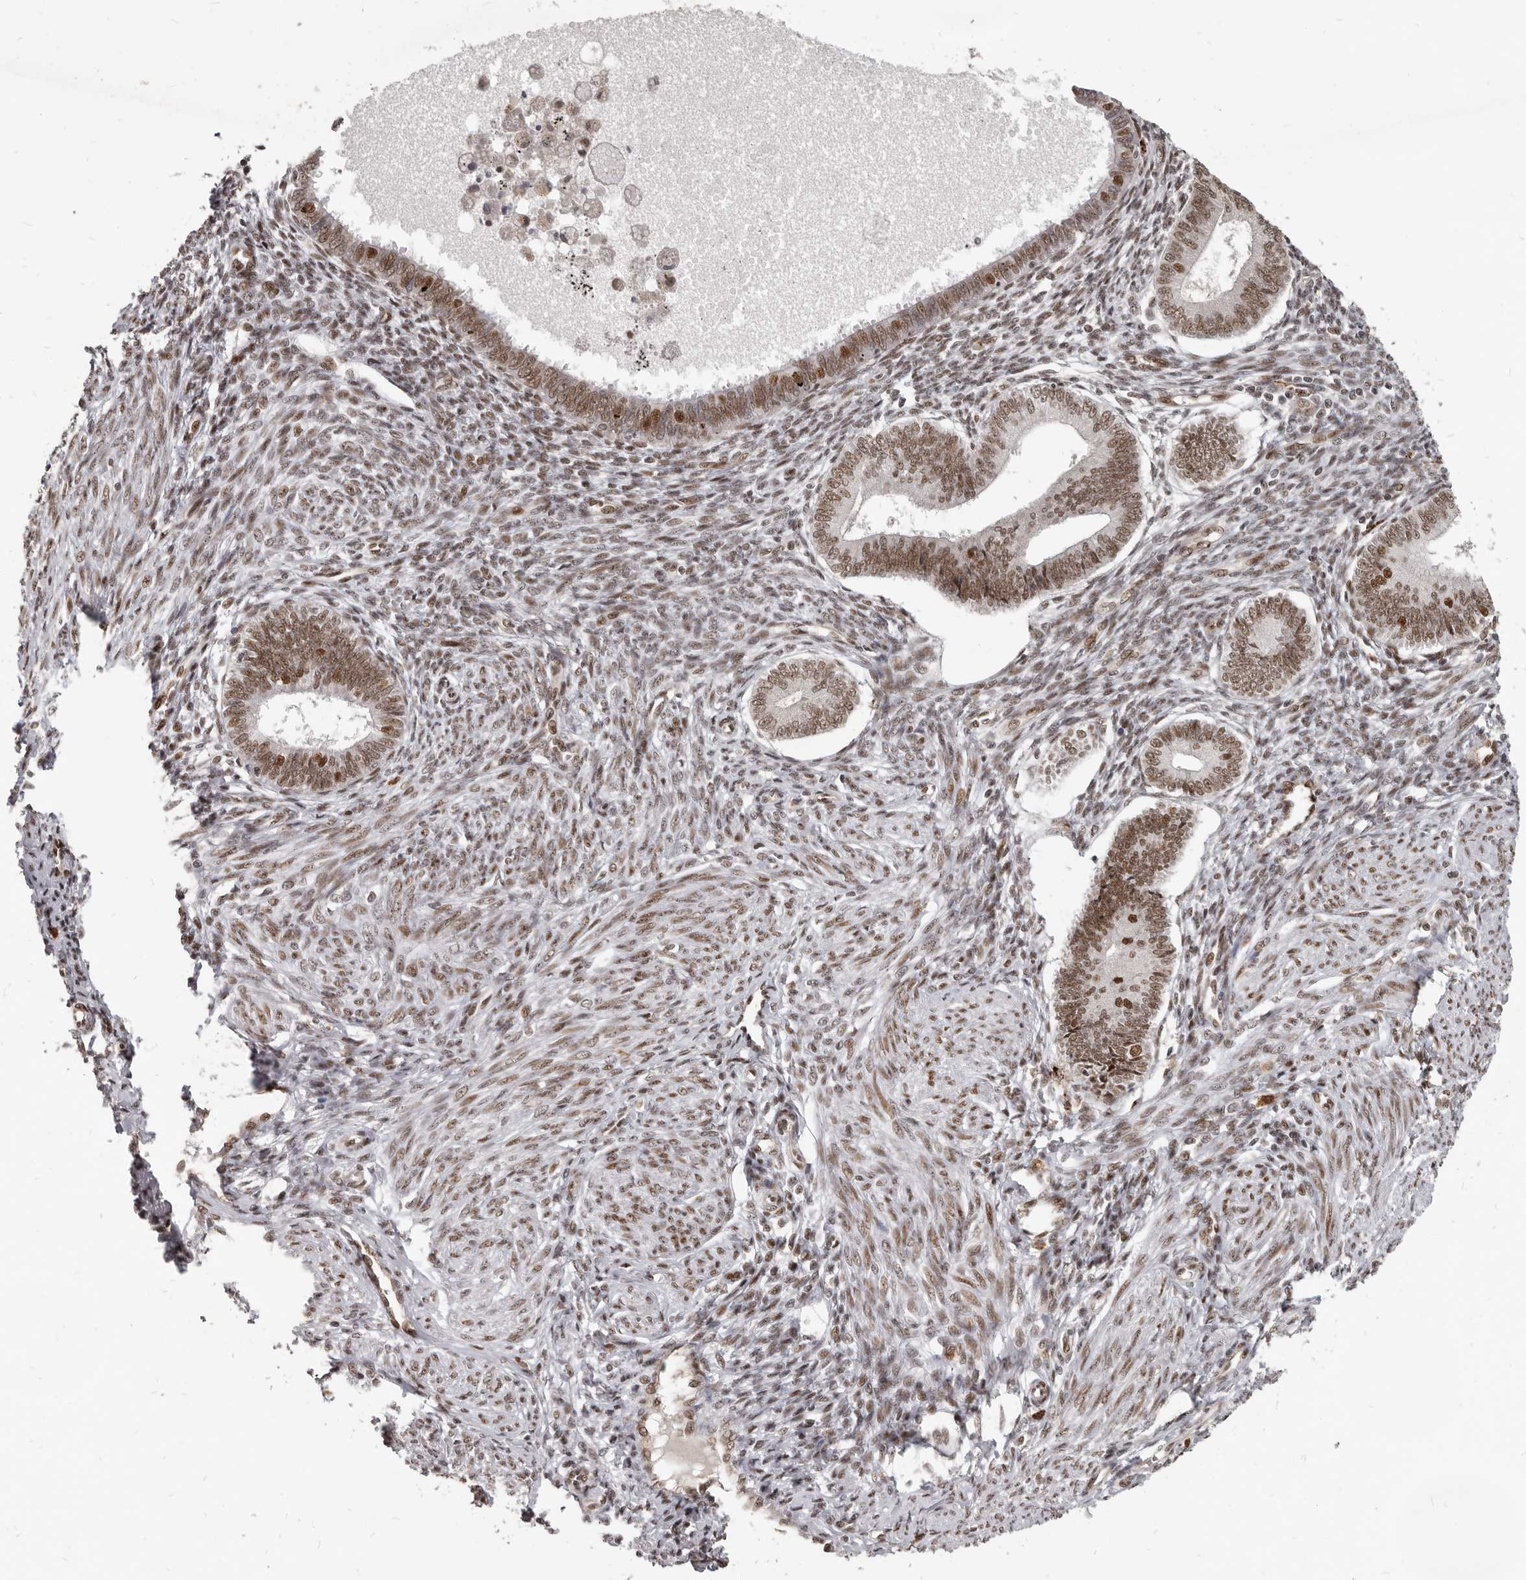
{"staining": {"intensity": "moderate", "quantity": ">75%", "location": "nuclear"}, "tissue": "endometrium", "cell_type": "Cells in endometrial stroma", "image_type": "normal", "snomed": [{"axis": "morphology", "description": "Normal tissue, NOS"}, {"axis": "topography", "description": "Endometrium"}], "caption": "Protein staining demonstrates moderate nuclear expression in approximately >75% of cells in endometrial stroma in normal endometrium.", "gene": "ATF5", "patient": {"sex": "female", "age": 46}}